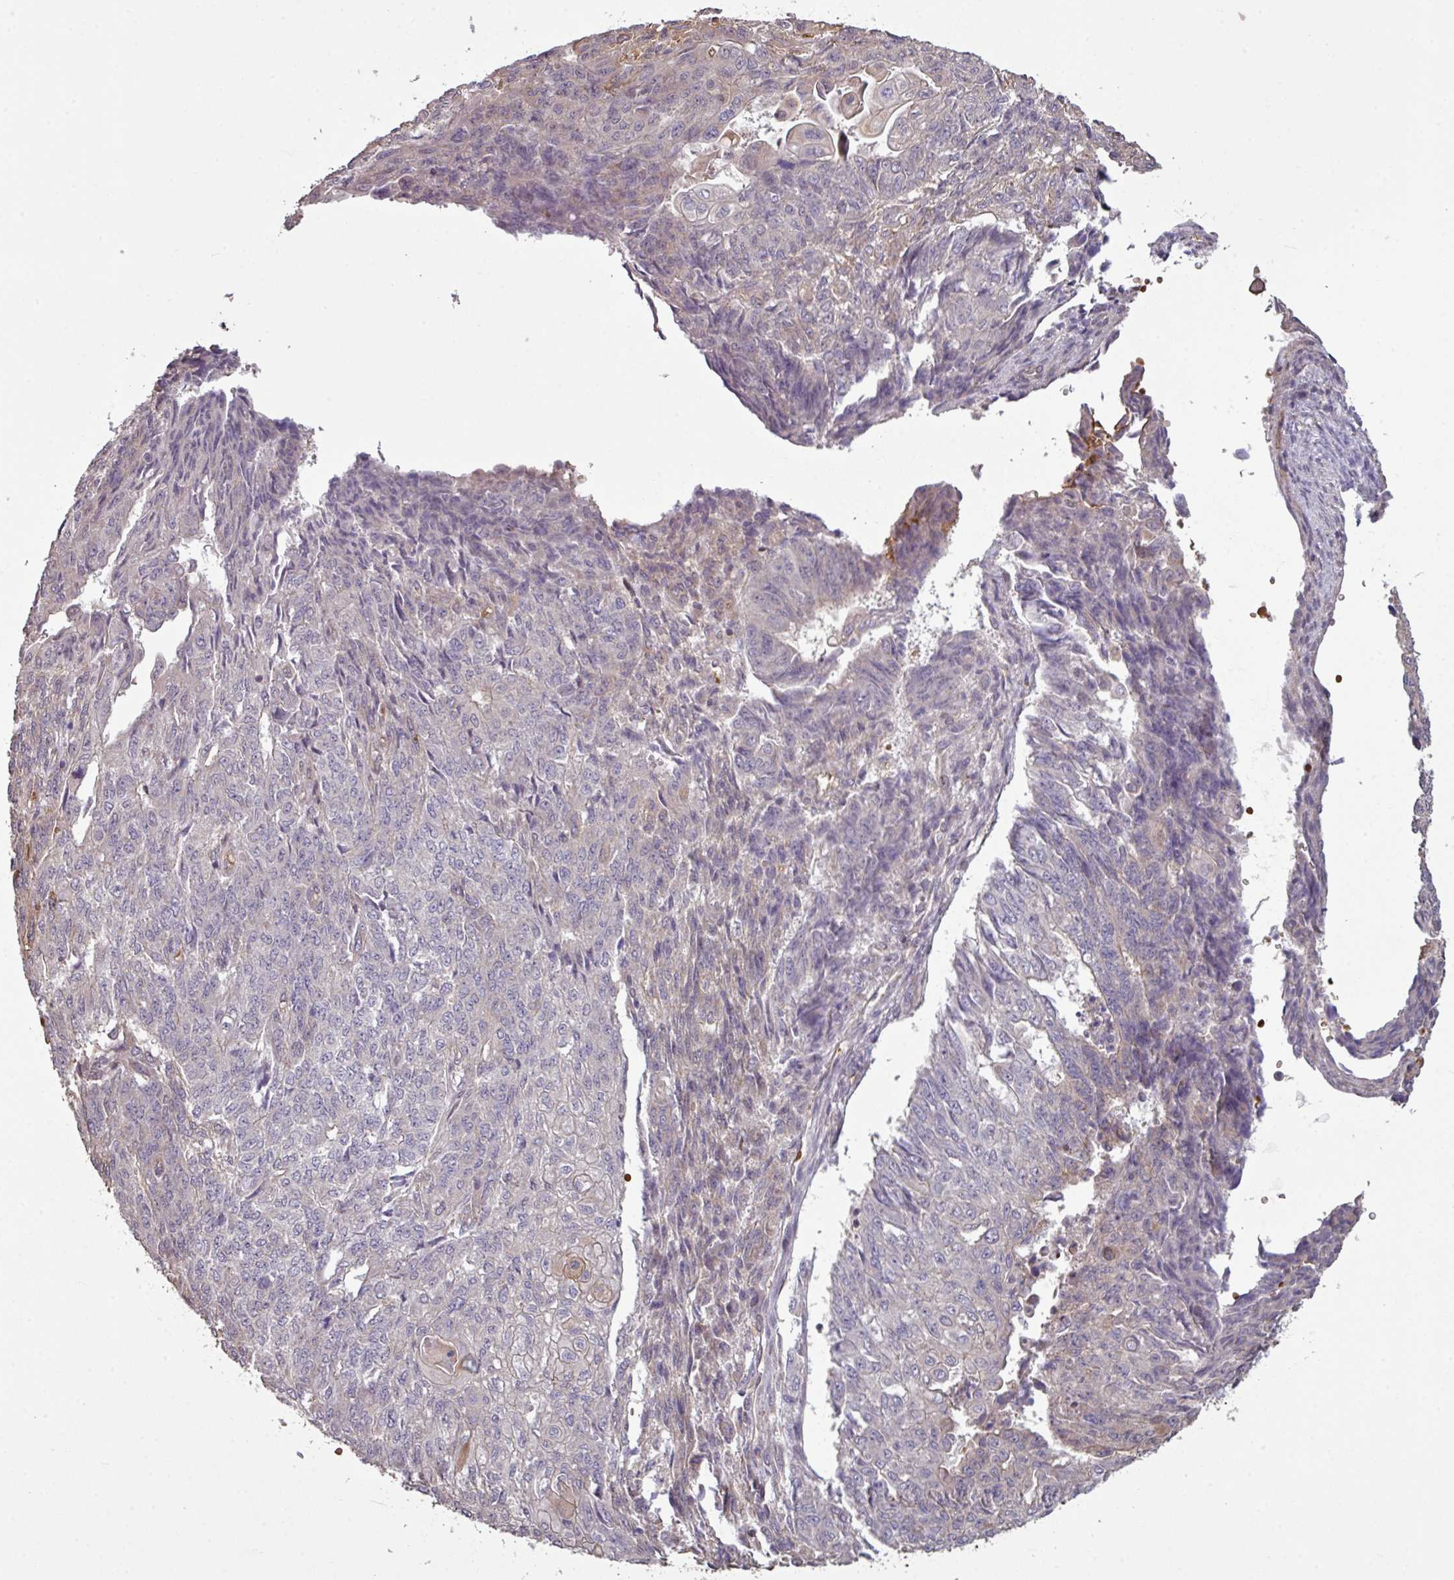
{"staining": {"intensity": "negative", "quantity": "none", "location": "none"}, "tissue": "endometrial cancer", "cell_type": "Tumor cells", "image_type": "cancer", "snomed": [{"axis": "morphology", "description": "Adenocarcinoma, NOS"}, {"axis": "topography", "description": "Endometrium"}], "caption": "A histopathology image of human adenocarcinoma (endometrial) is negative for staining in tumor cells.", "gene": "NHSL2", "patient": {"sex": "female", "age": 32}}